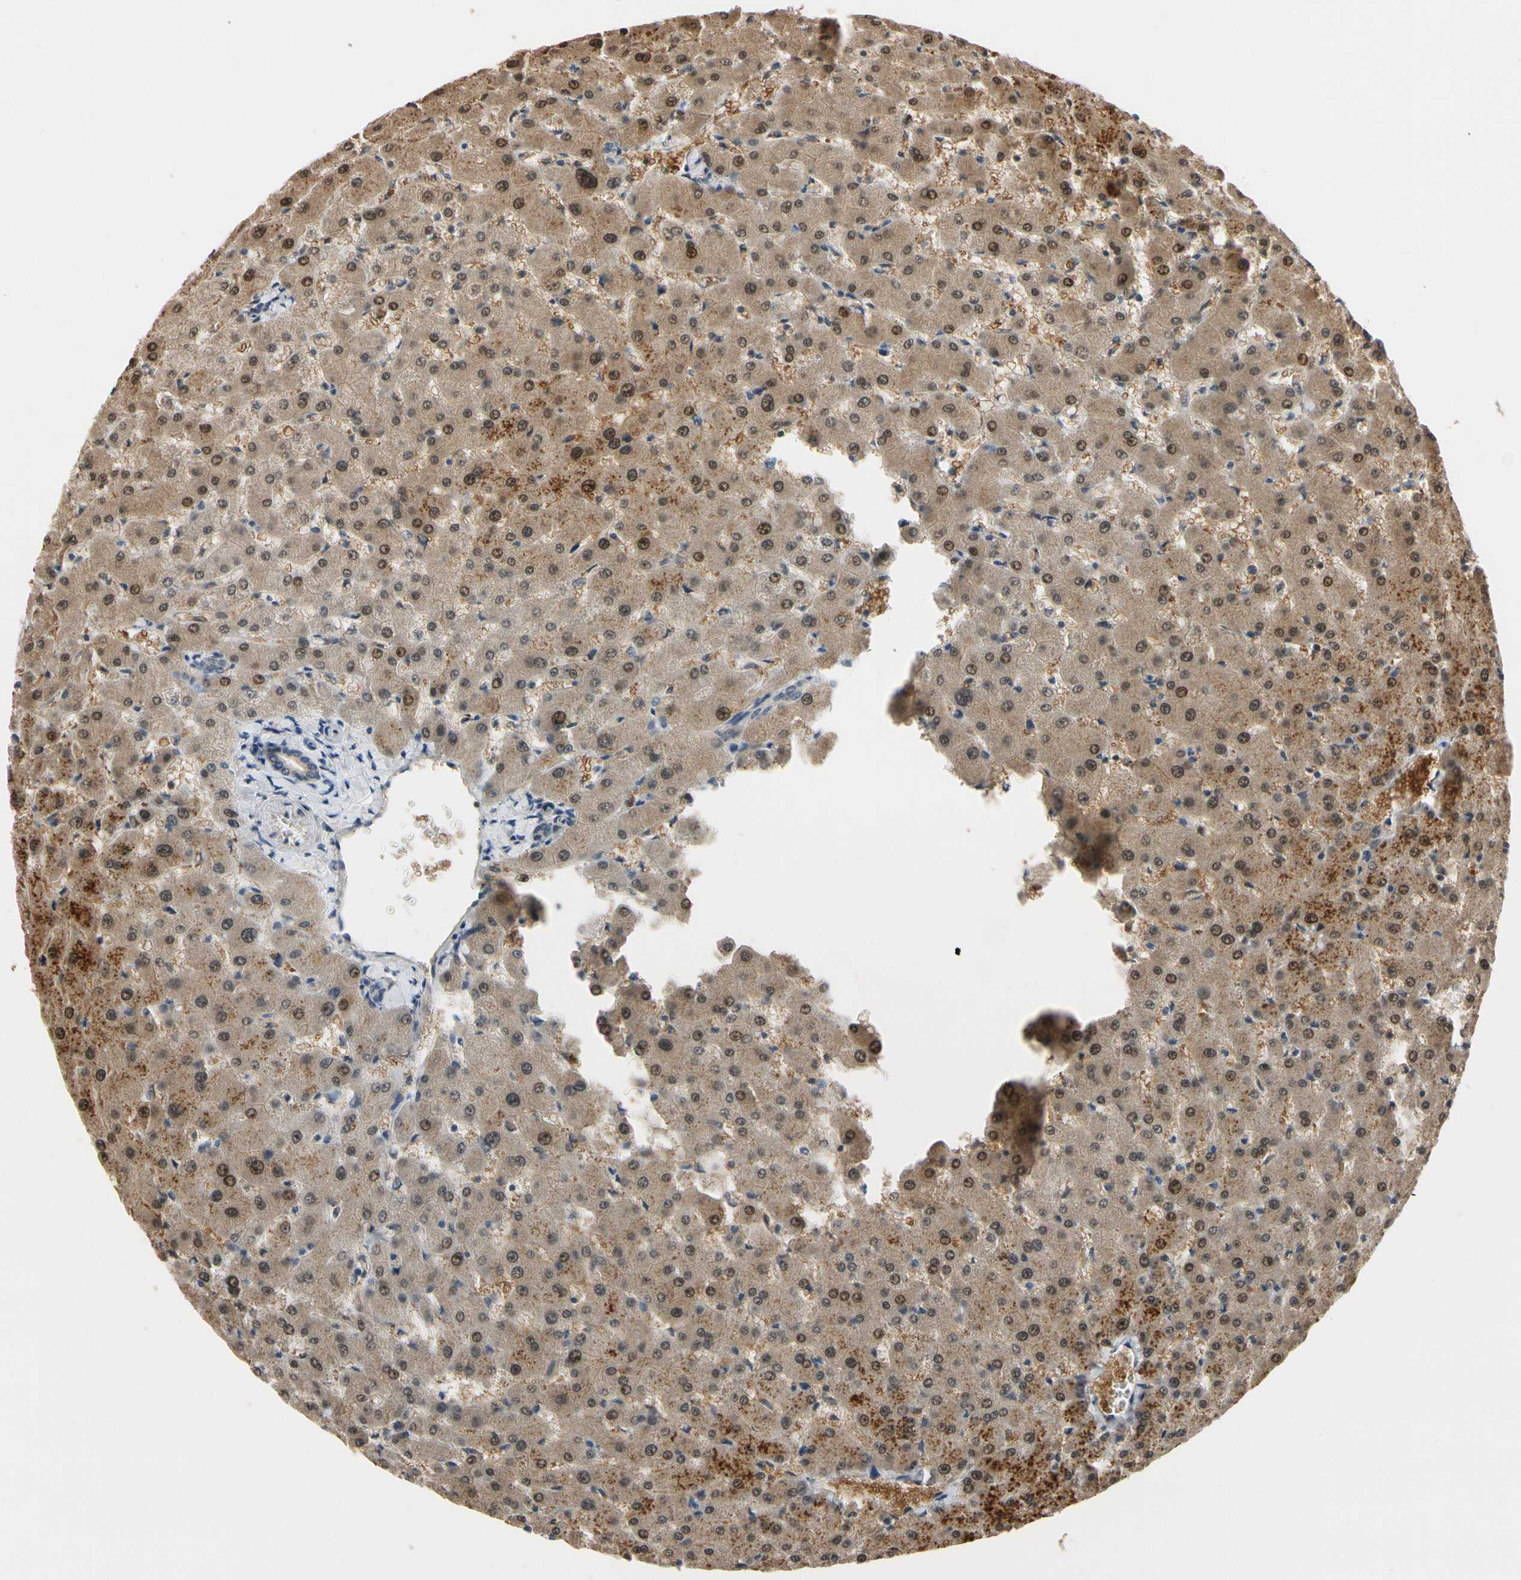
{"staining": {"intensity": "weak", "quantity": ">75%", "location": "cytoplasmic/membranous"}, "tissue": "liver", "cell_type": "Cholangiocytes", "image_type": "normal", "snomed": [{"axis": "morphology", "description": "Normal tissue, NOS"}, {"axis": "topography", "description": "Liver"}], "caption": "Protein positivity by immunohistochemistry (IHC) displays weak cytoplasmic/membranous expression in about >75% of cholangiocytes in normal liver. The protein of interest is stained brown, and the nuclei are stained in blue (DAB IHC with brightfield microscopy, high magnification).", "gene": "SLC27A6", "patient": {"sex": "female", "age": 63}}